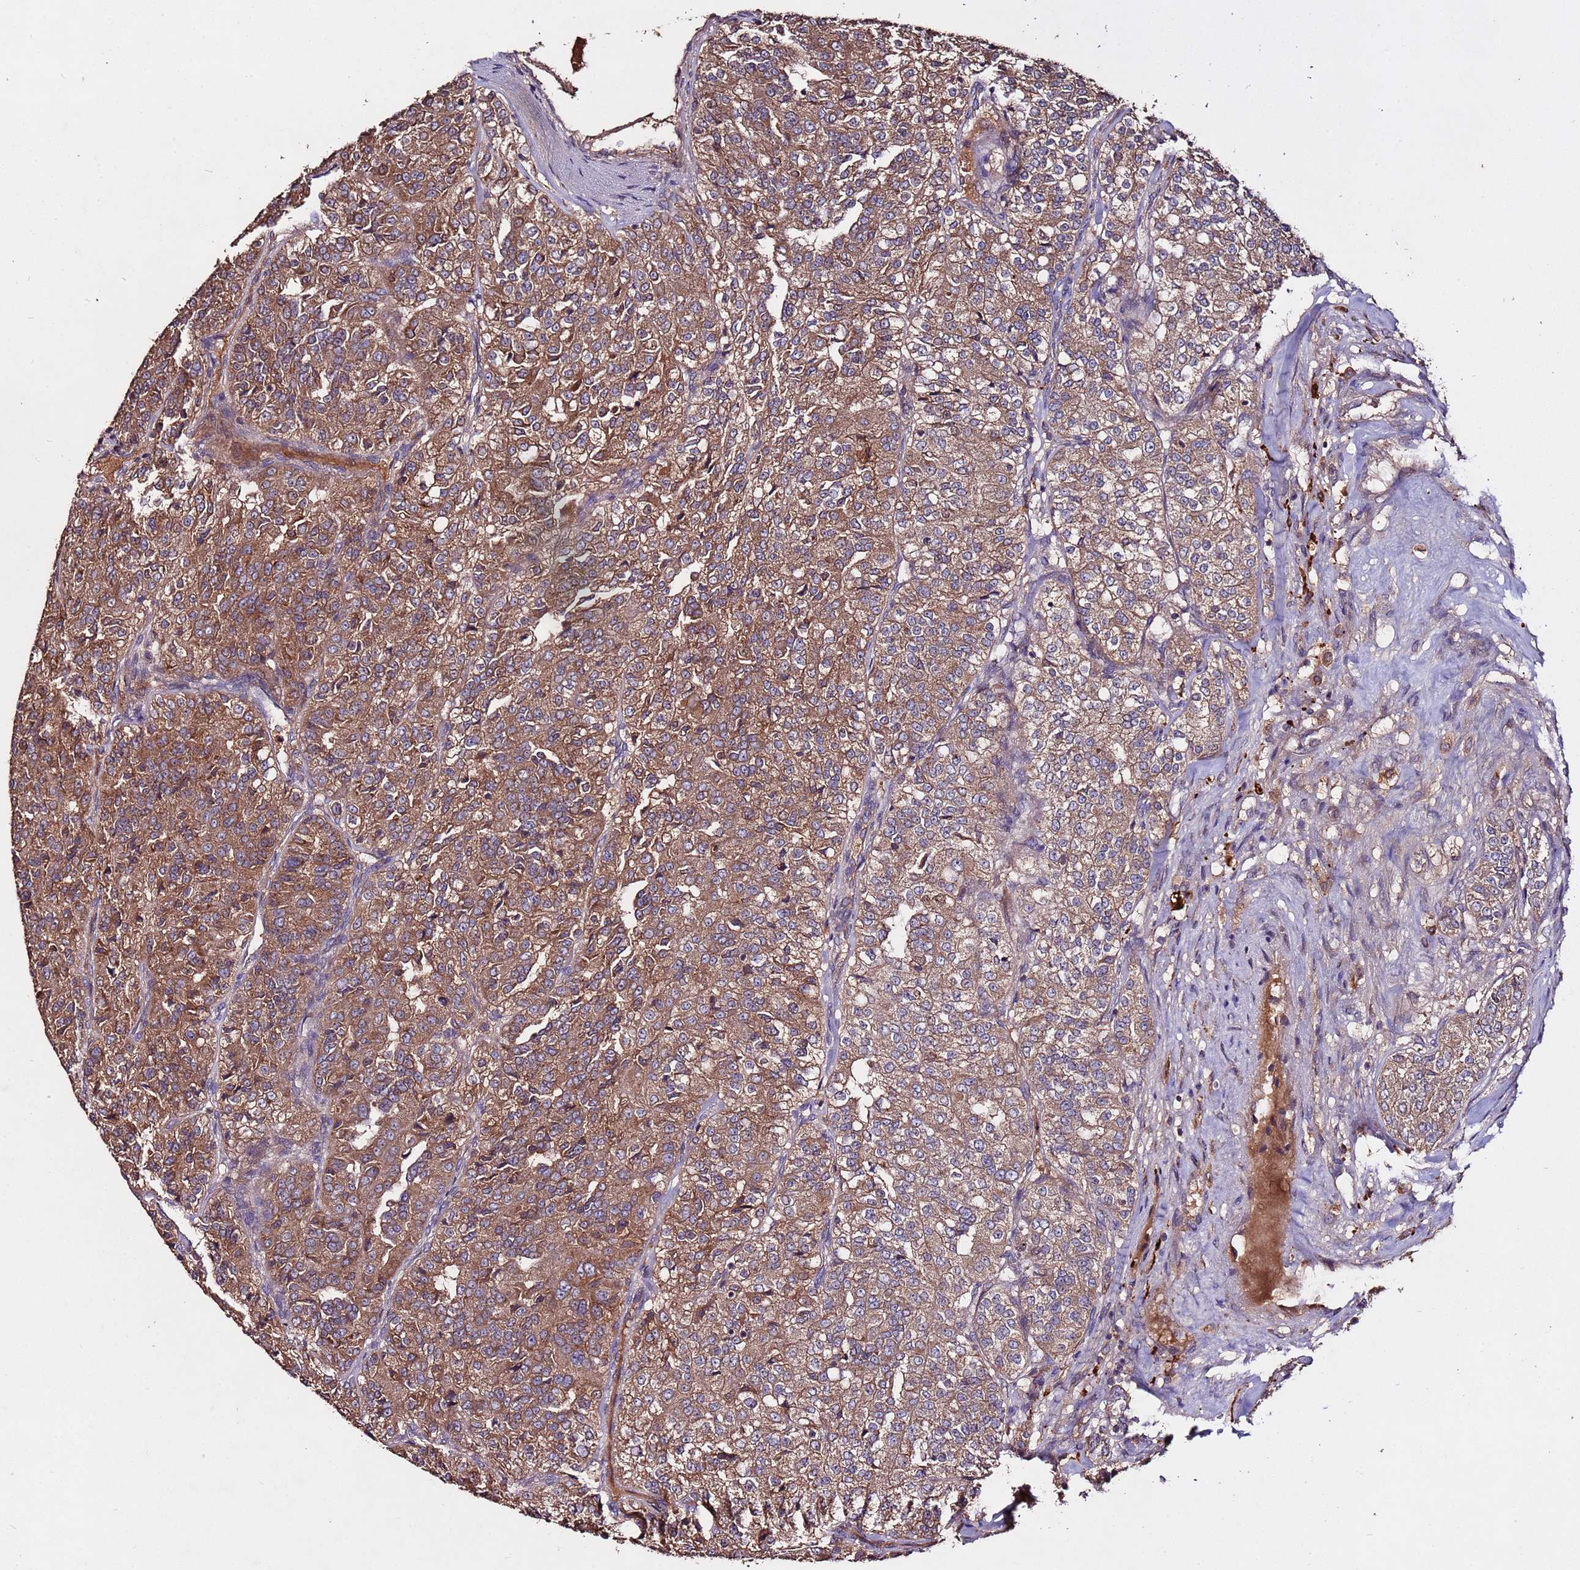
{"staining": {"intensity": "moderate", "quantity": ">75%", "location": "cytoplasmic/membranous"}, "tissue": "renal cancer", "cell_type": "Tumor cells", "image_type": "cancer", "snomed": [{"axis": "morphology", "description": "Adenocarcinoma, NOS"}, {"axis": "topography", "description": "Kidney"}], "caption": "High-power microscopy captured an IHC image of renal cancer (adenocarcinoma), revealing moderate cytoplasmic/membranous expression in about >75% of tumor cells.", "gene": "RPS15A", "patient": {"sex": "female", "age": 63}}